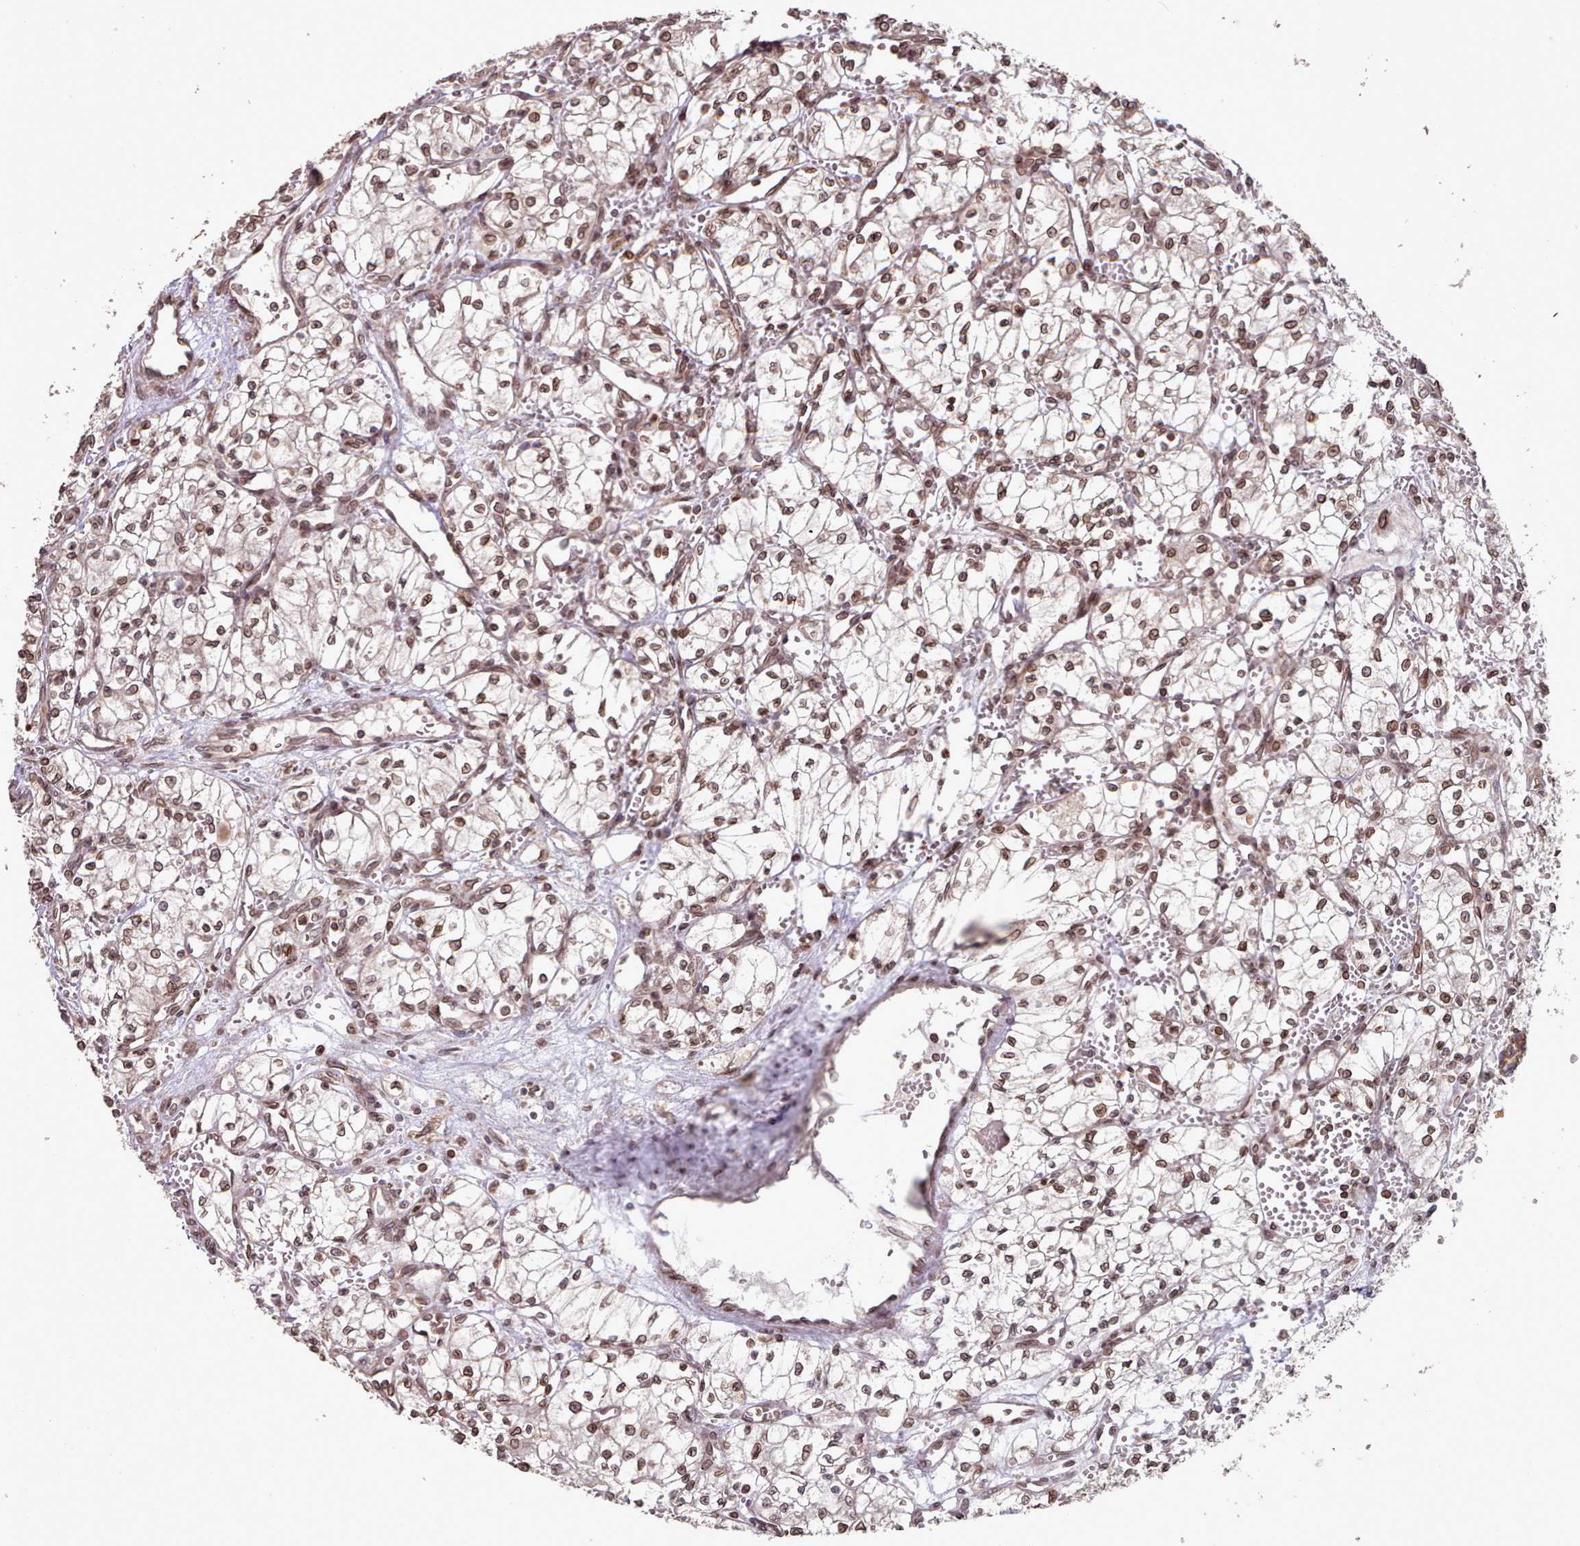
{"staining": {"intensity": "moderate", "quantity": ">75%", "location": "cytoplasmic/membranous,nuclear"}, "tissue": "renal cancer", "cell_type": "Tumor cells", "image_type": "cancer", "snomed": [{"axis": "morphology", "description": "Adenocarcinoma, NOS"}, {"axis": "topography", "description": "Kidney"}], "caption": "Moderate cytoplasmic/membranous and nuclear protein positivity is identified in approximately >75% of tumor cells in adenocarcinoma (renal).", "gene": "TOR1AIP1", "patient": {"sex": "male", "age": 59}}